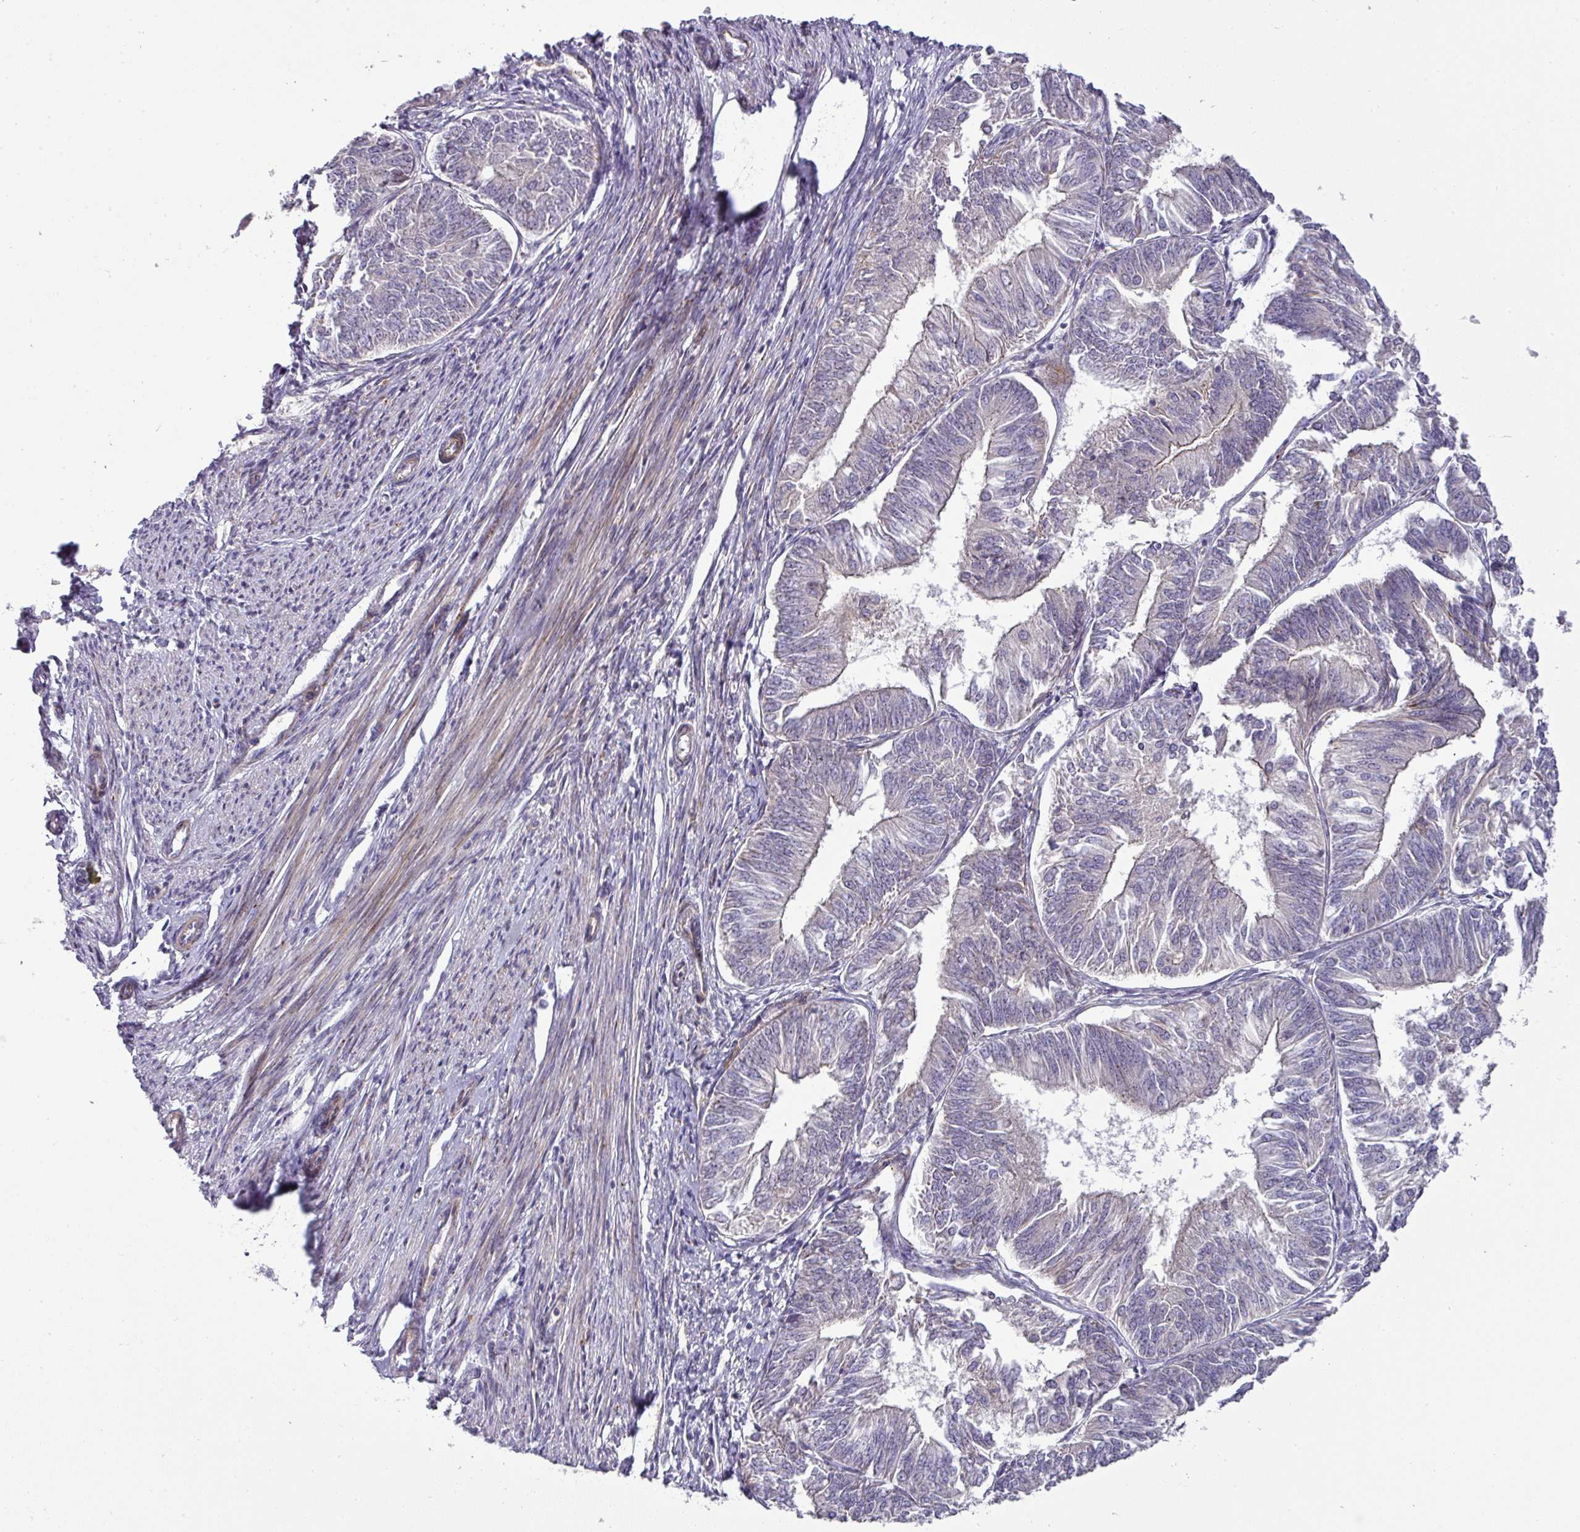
{"staining": {"intensity": "negative", "quantity": "none", "location": "none"}, "tissue": "endometrial cancer", "cell_type": "Tumor cells", "image_type": "cancer", "snomed": [{"axis": "morphology", "description": "Adenocarcinoma, NOS"}, {"axis": "topography", "description": "Endometrium"}], "caption": "IHC micrograph of human adenocarcinoma (endometrial) stained for a protein (brown), which shows no positivity in tumor cells. The staining is performed using DAB (3,3'-diaminobenzidine) brown chromogen with nuclei counter-stained in using hematoxylin.", "gene": "ATP6V1F", "patient": {"sex": "female", "age": 58}}